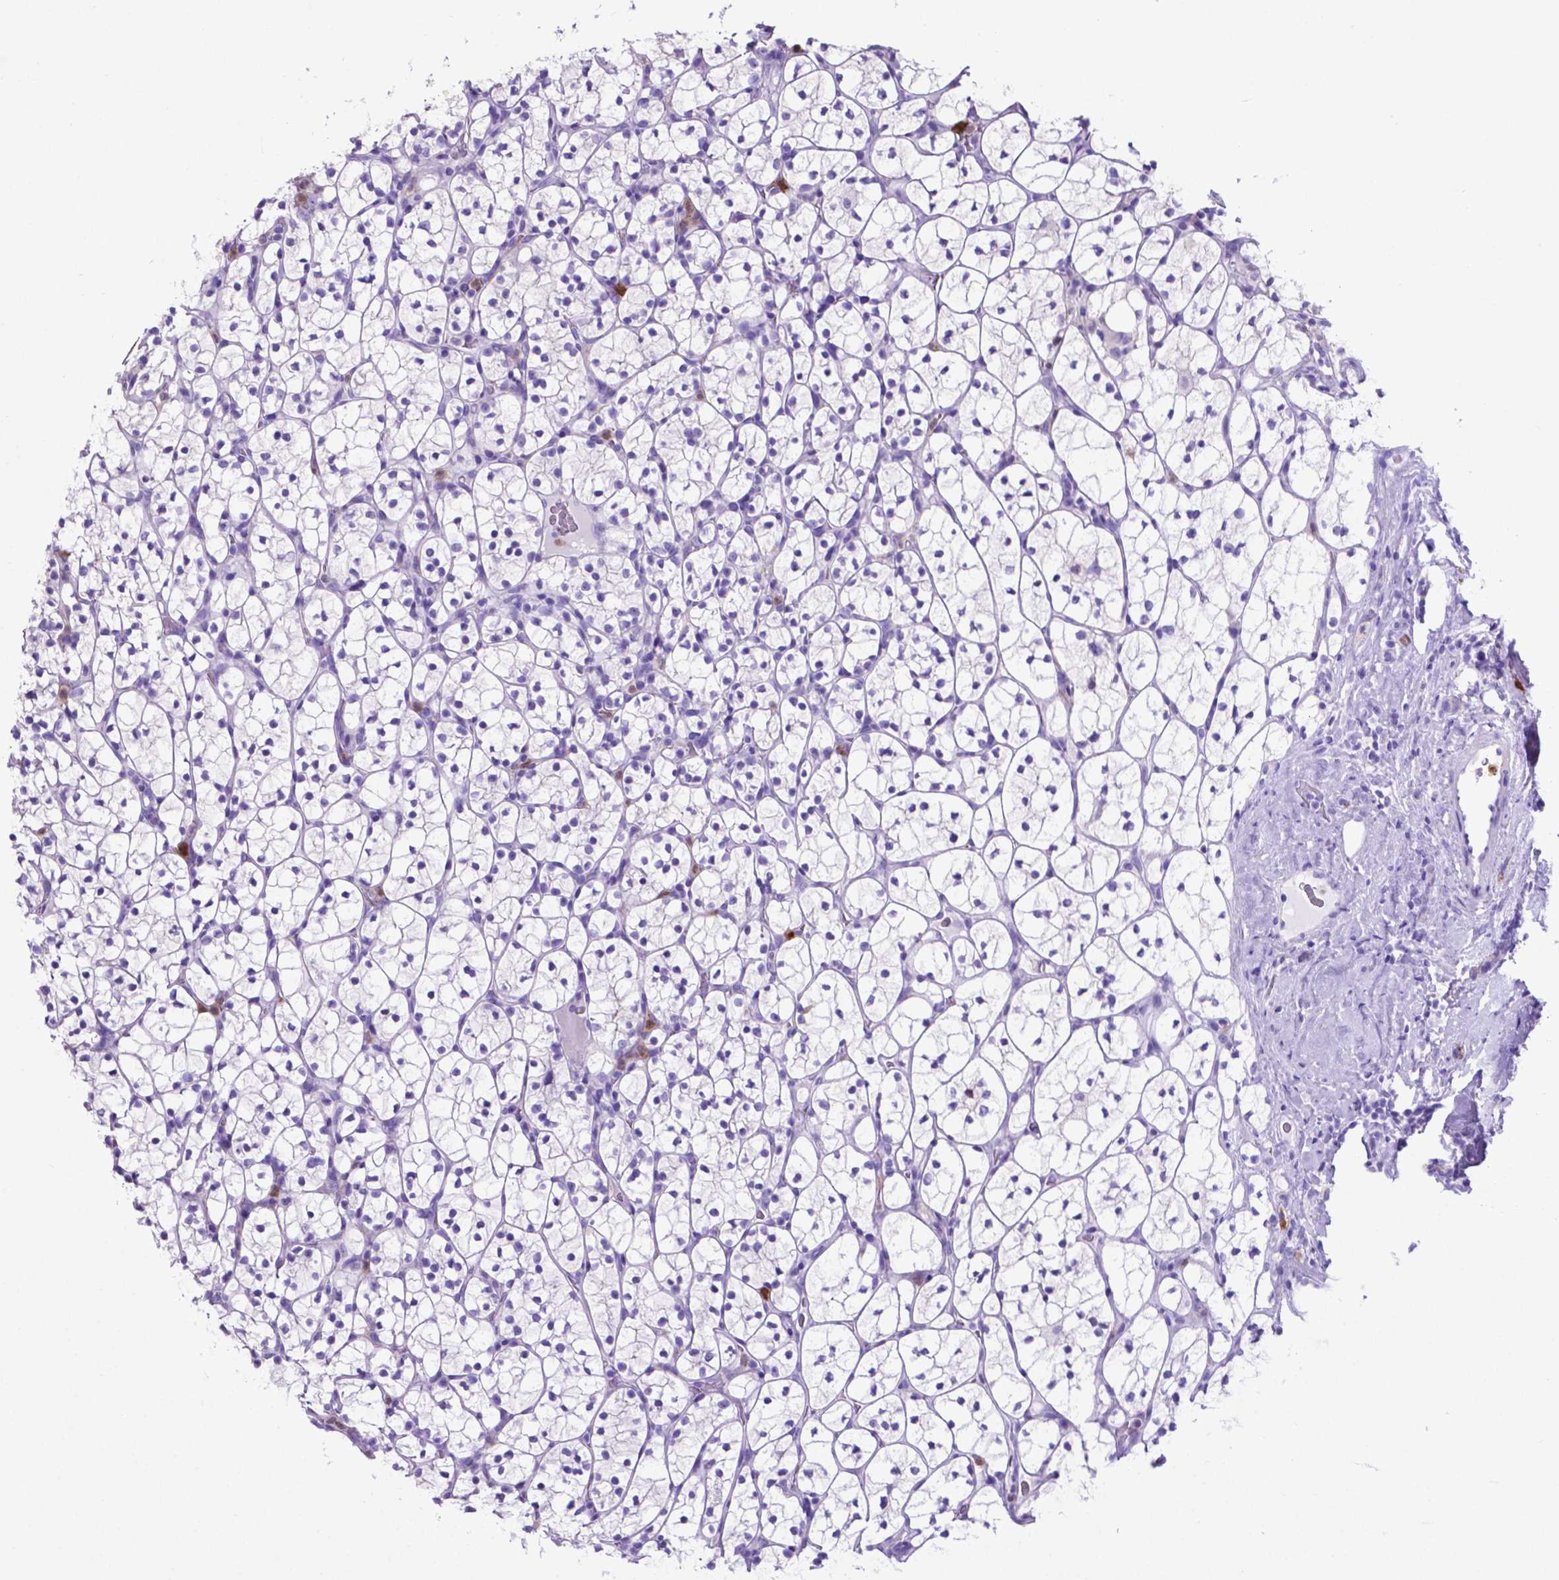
{"staining": {"intensity": "negative", "quantity": "none", "location": "none"}, "tissue": "renal cancer", "cell_type": "Tumor cells", "image_type": "cancer", "snomed": [{"axis": "morphology", "description": "Adenocarcinoma, NOS"}, {"axis": "topography", "description": "Kidney"}], "caption": "Immunohistochemistry (IHC) of renal cancer displays no positivity in tumor cells.", "gene": "LZTR1", "patient": {"sex": "female", "age": 89}}